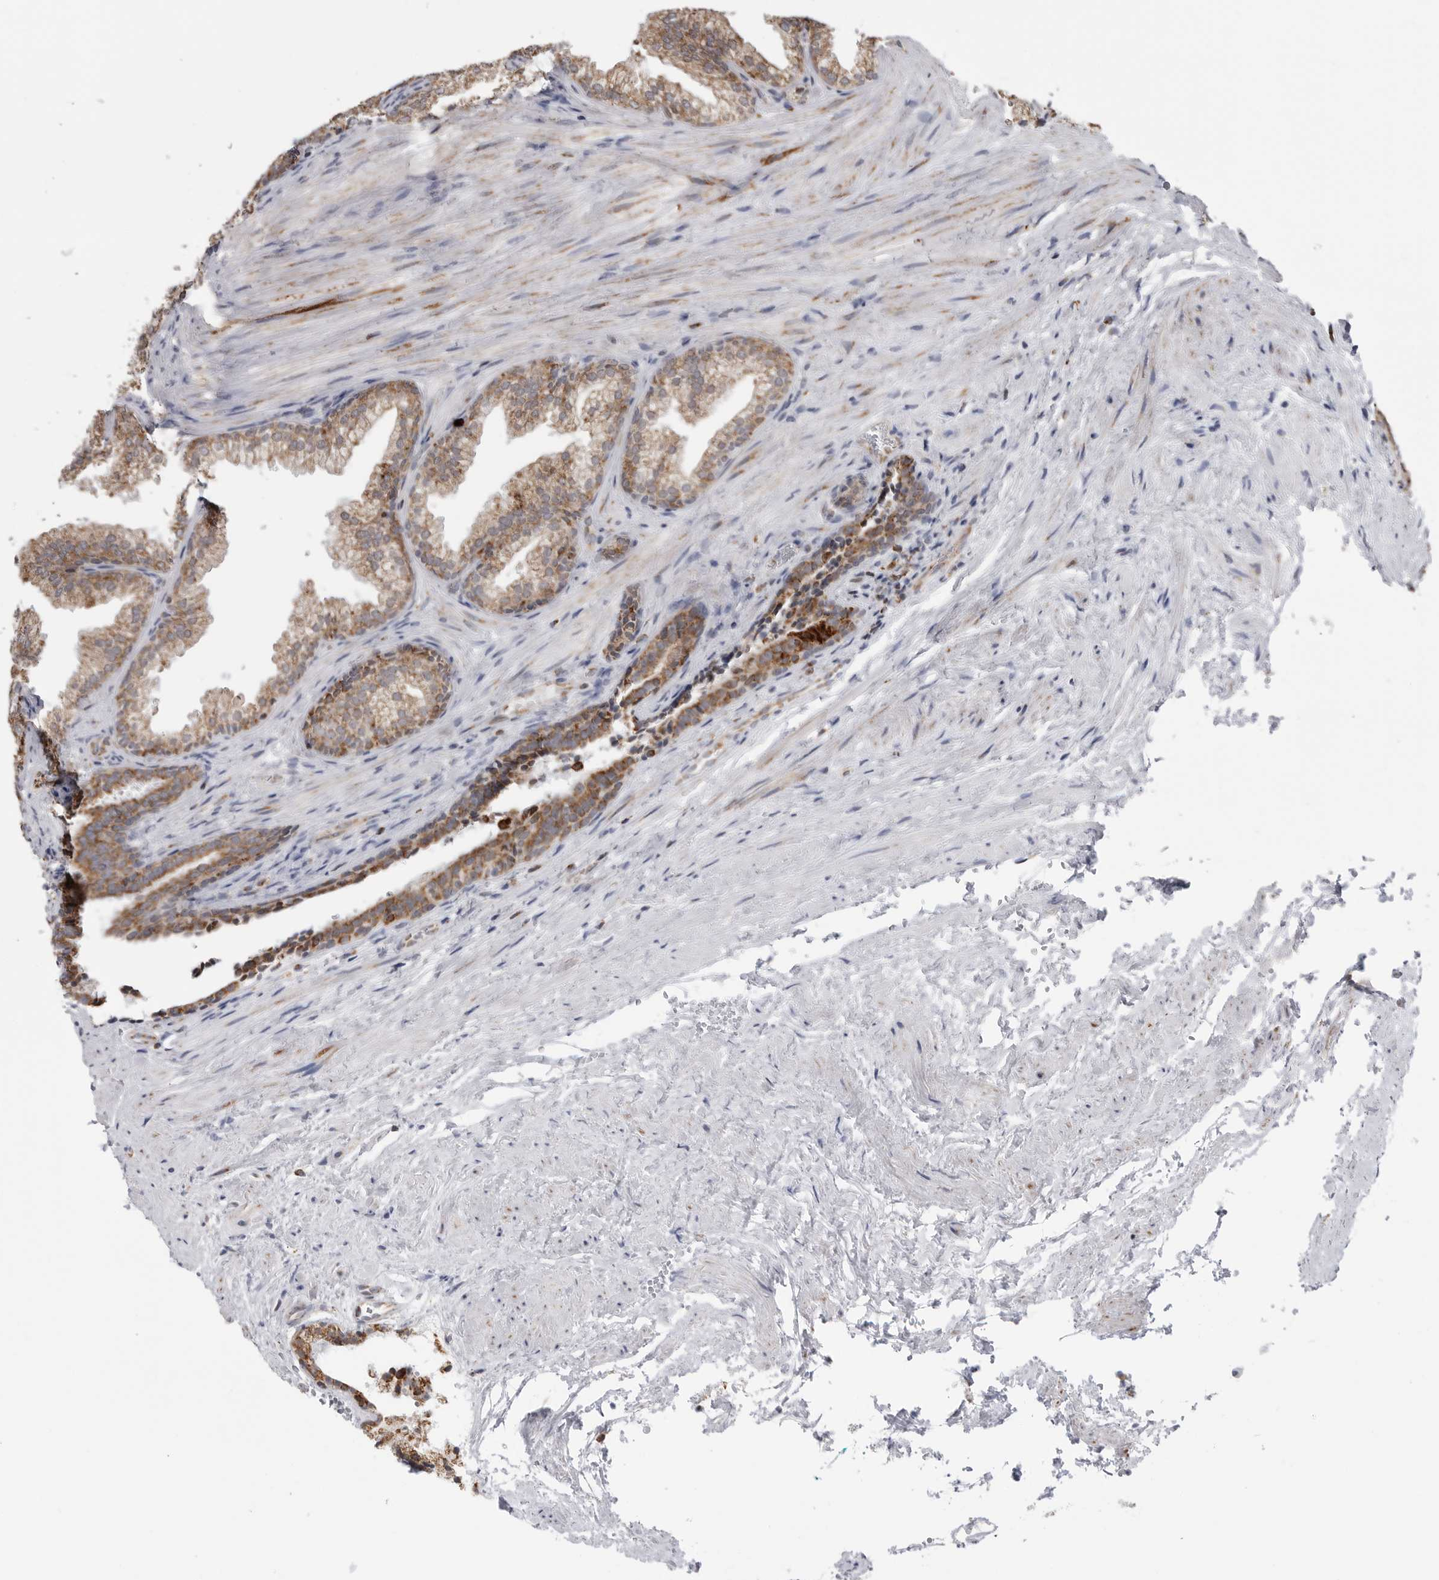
{"staining": {"intensity": "moderate", "quantity": ">75%", "location": "cytoplasmic/membranous"}, "tissue": "prostate", "cell_type": "Glandular cells", "image_type": "normal", "snomed": [{"axis": "morphology", "description": "Normal tissue, NOS"}, {"axis": "topography", "description": "Prostate"}], "caption": "The micrograph displays immunohistochemical staining of benign prostate. There is moderate cytoplasmic/membranous staining is appreciated in about >75% of glandular cells.", "gene": "COX5A", "patient": {"sex": "male", "age": 76}}